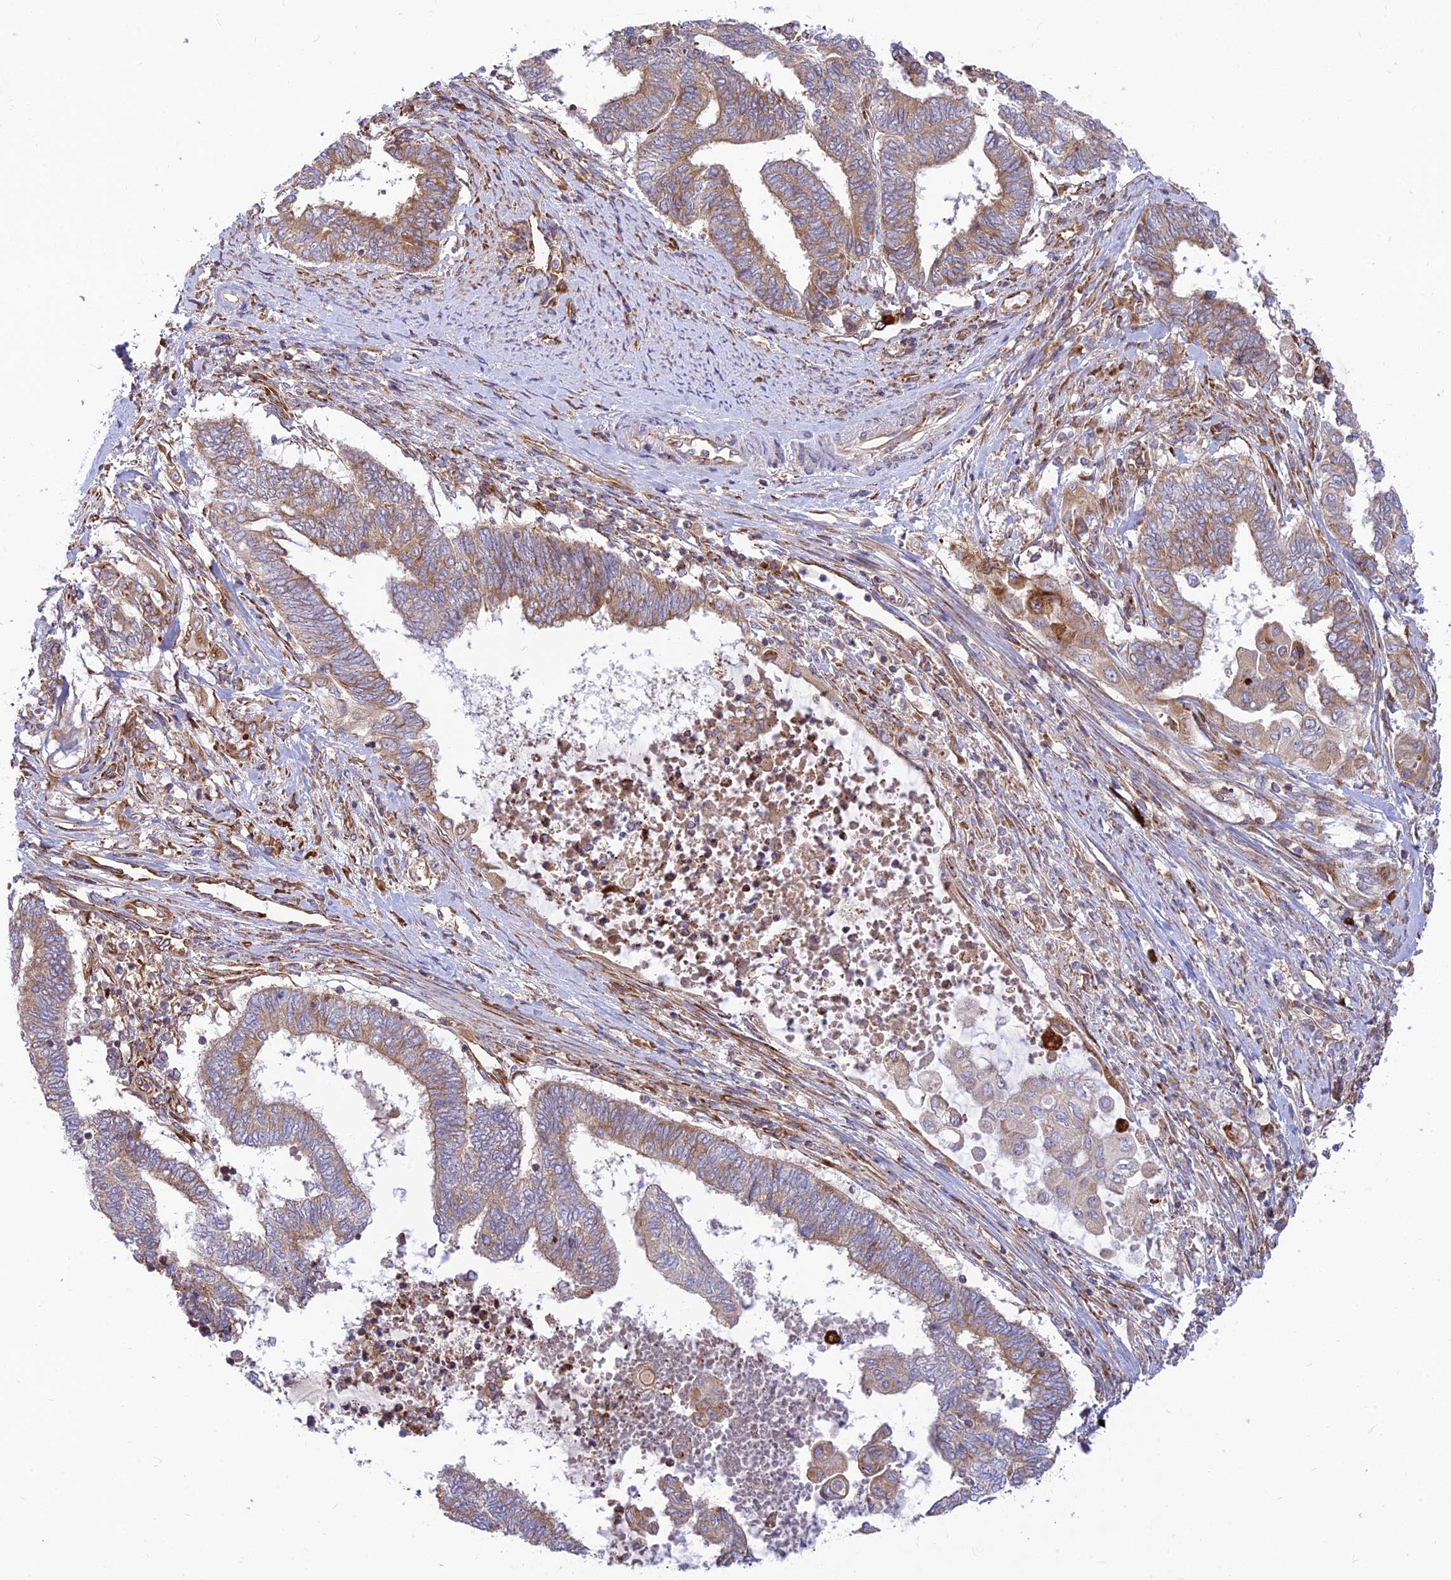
{"staining": {"intensity": "moderate", "quantity": "25%-75%", "location": "cytoplasmic/membranous"}, "tissue": "endometrial cancer", "cell_type": "Tumor cells", "image_type": "cancer", "snomed": [{"axis": "morphology", "description": "Adenocarcinoma, NOS"}, {"axis": "topography", "description": "Uterus"}, {"axis": "topography", "description": "Endometrium"}], "caption": "IHC of endometrial cancer (adenocarcinoma) exhibits medium levels of moderate cytoplasmic/membranous positivity in approximately 25%-75% of tumor cells.", "gene": "PIMREG", "patient": {"sex": "female", "age": 70}}